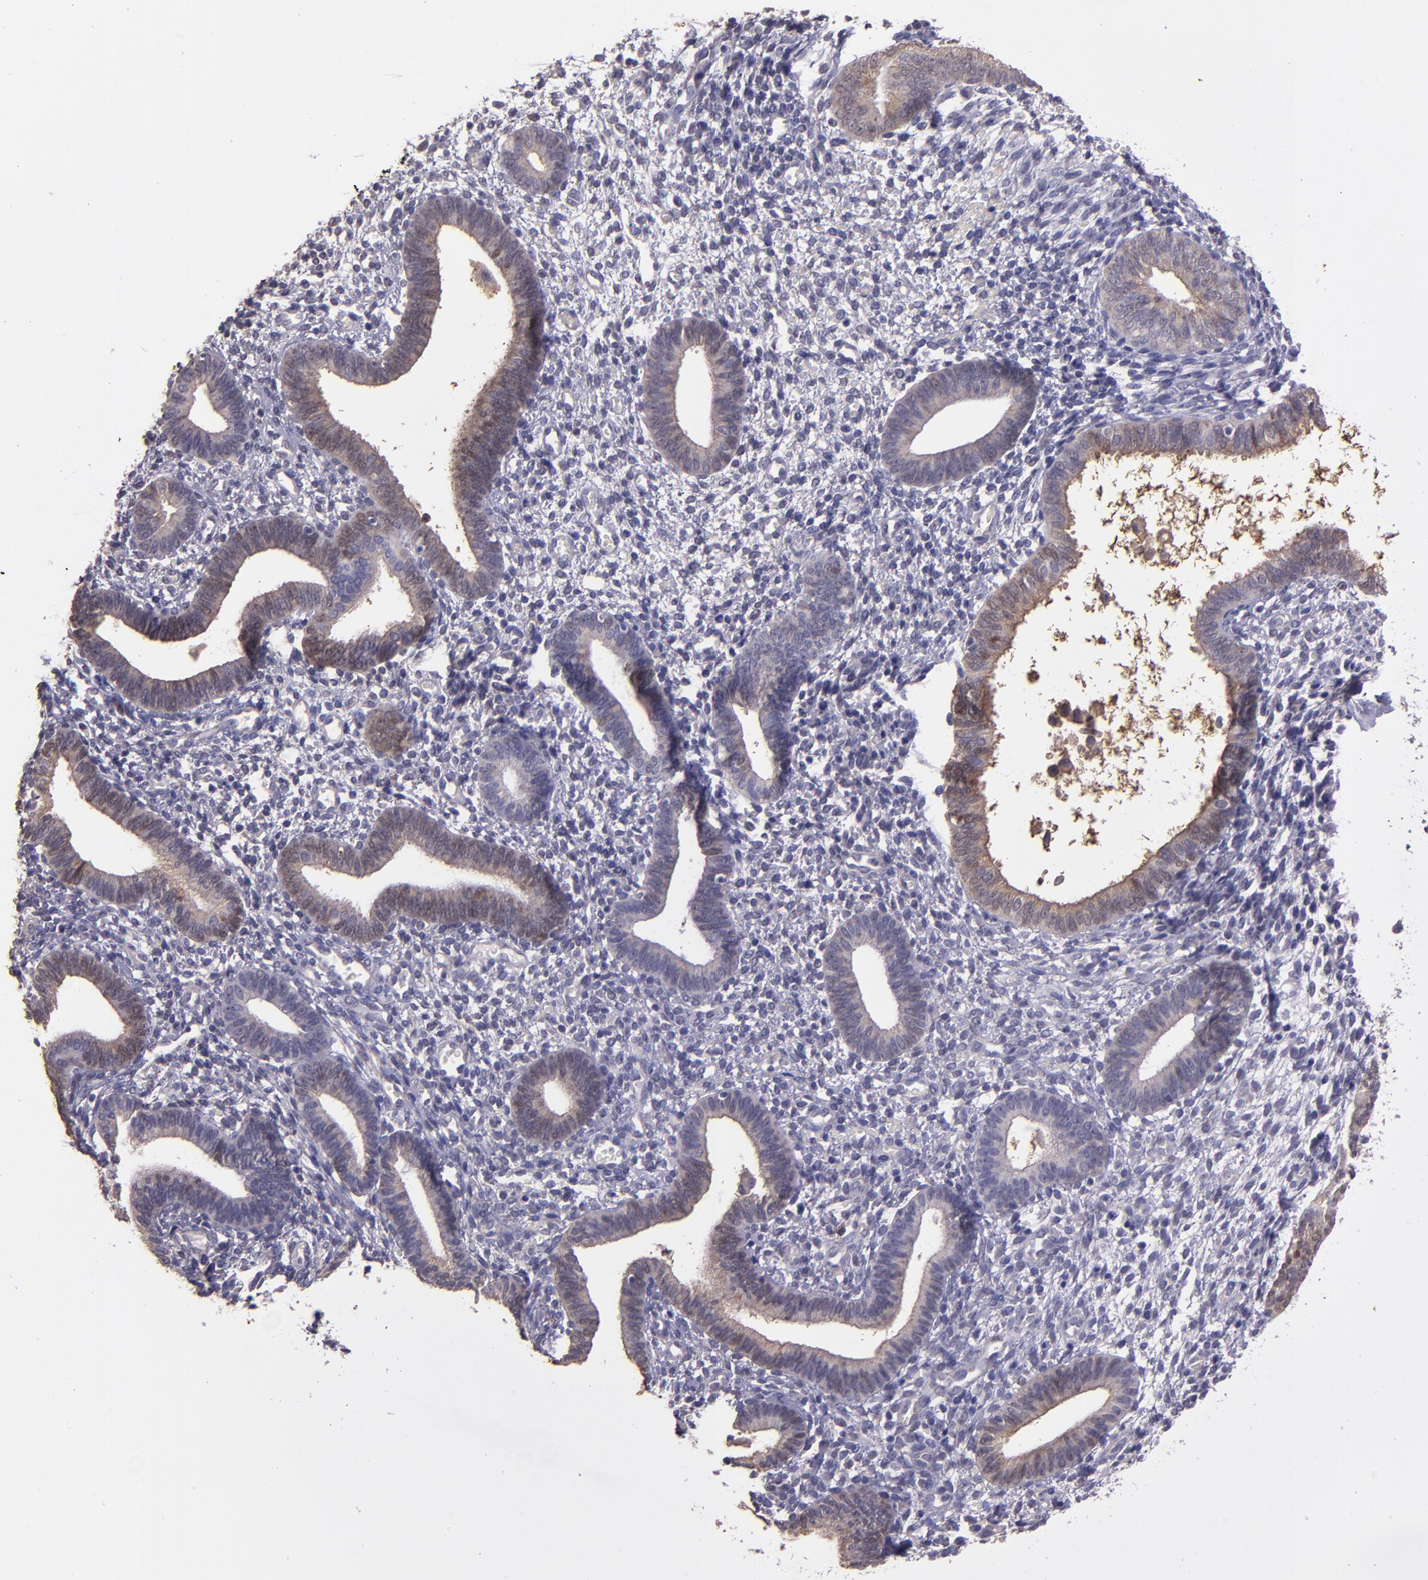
{"staining": {"intensity": "negative", "quantity": "none", "location": "none"}, "tissue": "endometrium", "cell_type": "Cells in endometrial stroma", "image_type": "normal", "snomed": [{"axis": "morphology", "description": "Normal tissue, NOS"}, {"axis": "topography", "description": "Smooth muscle"}, {"axis": "topography", "description": "Endometrium"}], "caption": "An IHC photomicrograph of unremarkable endometrium is shown. There is no staining in cells in endometrial stroma of endometrium. (Brightfield microscopy of DAB IHC at high magnification).", "gene": "PAPPA", "patient": {"sex": "female", "age": 57}}